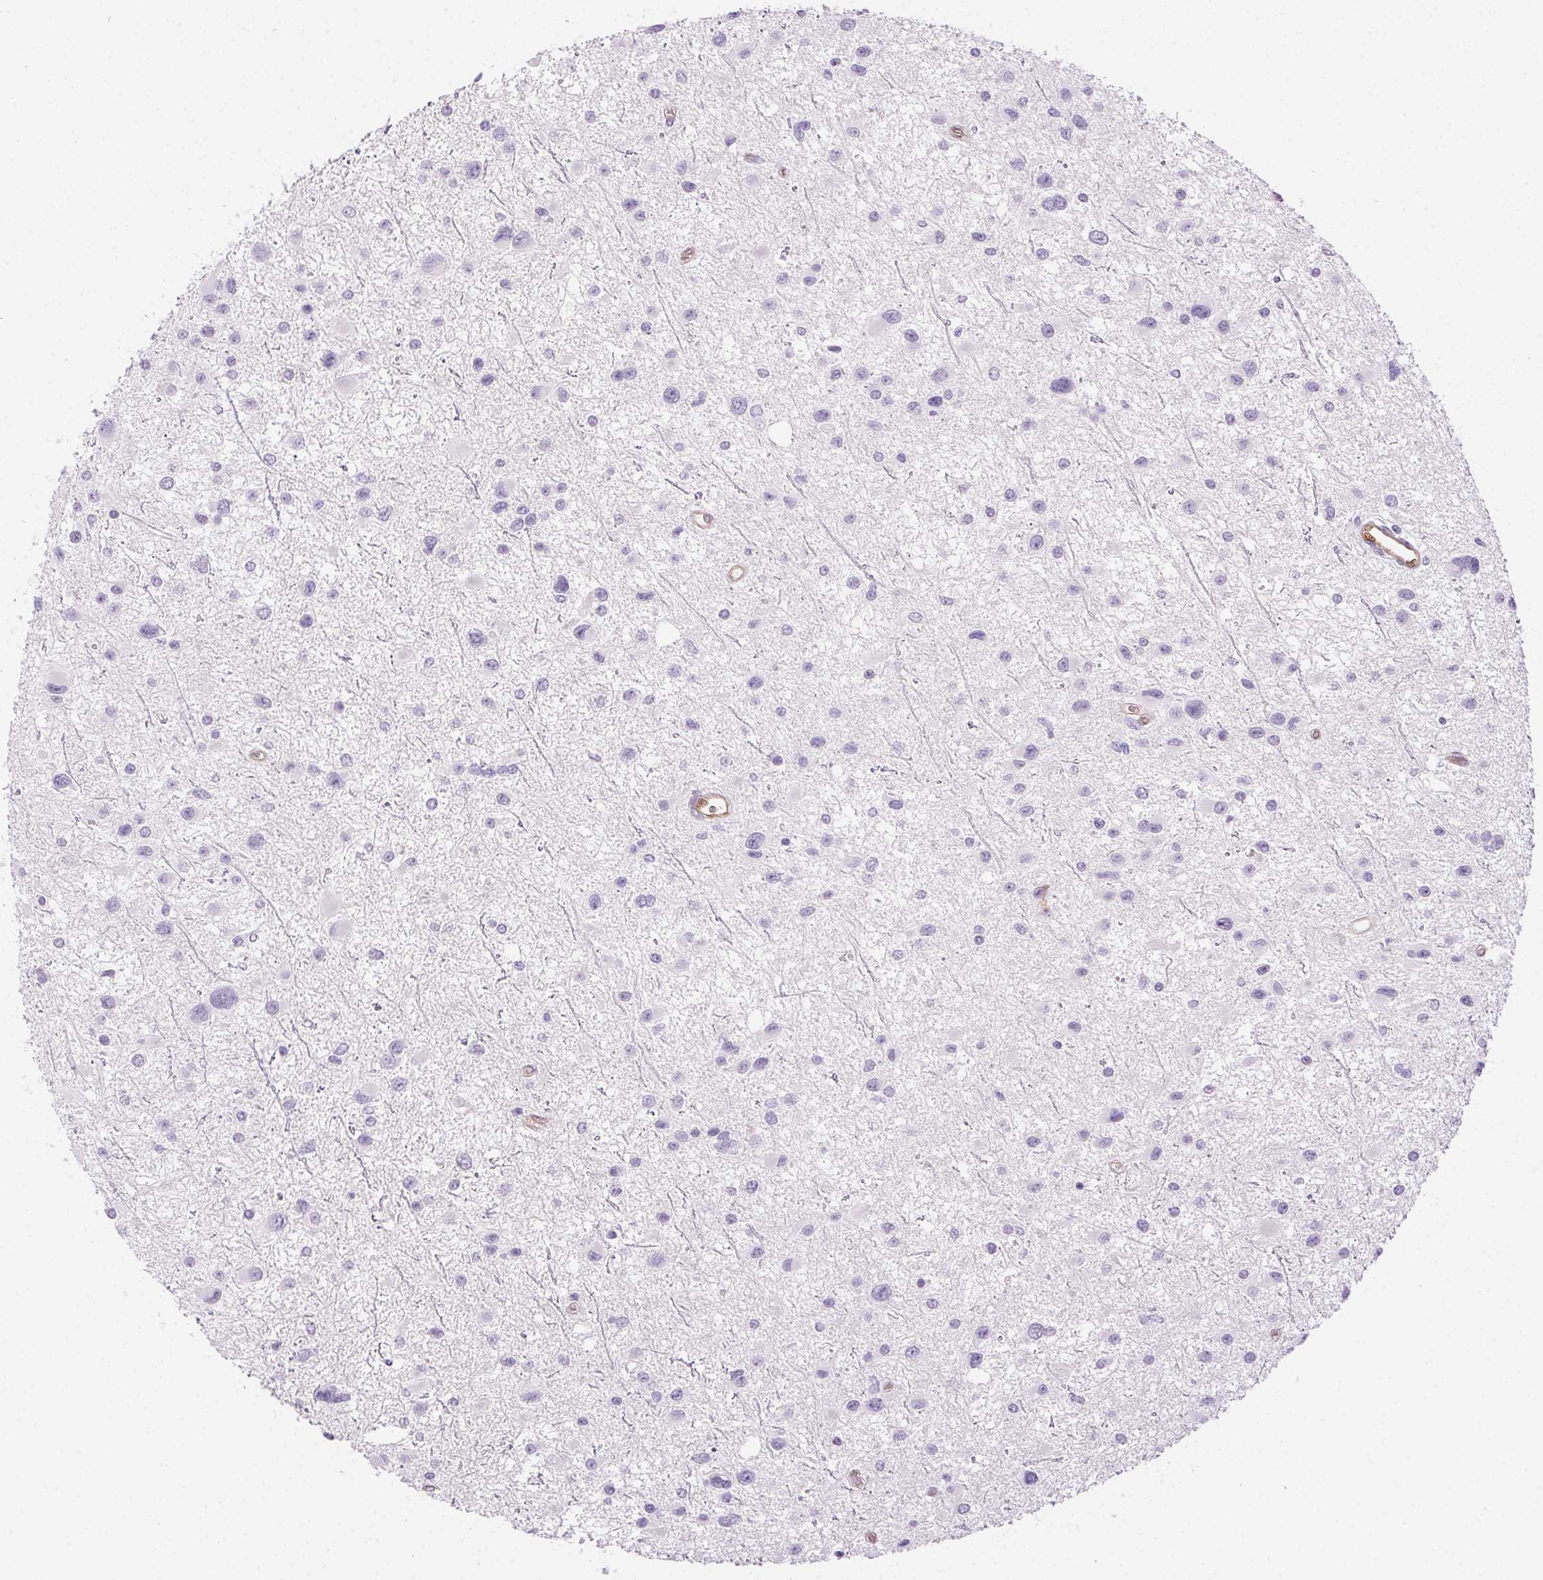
{"staining": {"intensity": "negative", "quantity": "none", "location": "none"}, "tissue": "glioma", "cell_type": "Tumor cells", "image_type": "cancer", "snomed": [{"axis": "morphology", "description": "Glioma, malignant, Low grade"}, {"axis": "topography", "description": "Brain"}], "caption": "Malignant low-grade glioma stained for a protein using IHC demonstrates no staining tumor cells.", "gene": "TMEM45A", "patient": {"sex": "female", "age": 32}}